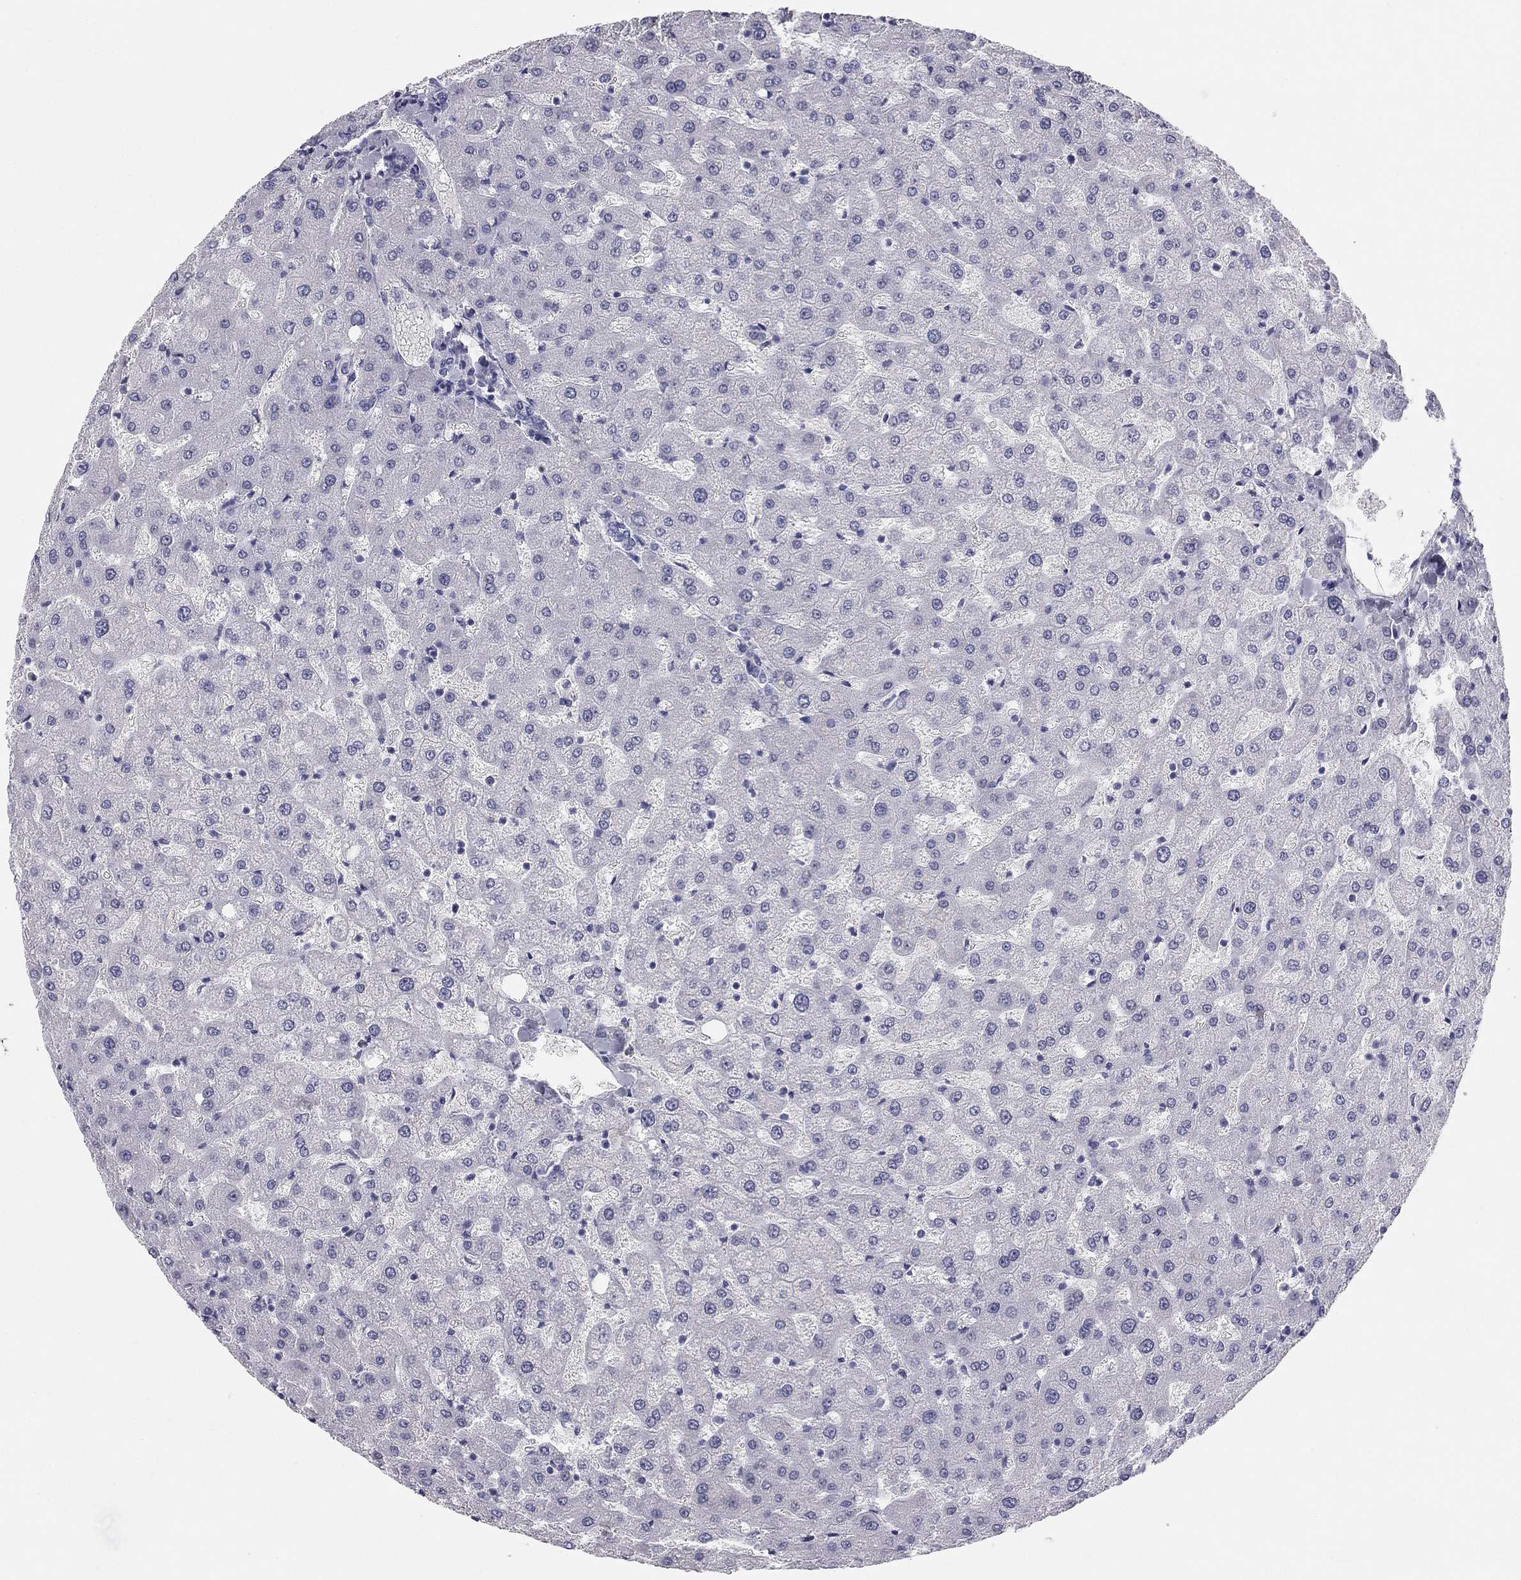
{"staining": {"intensity": "negative", "quantity": "none", "location": "none"}, "tissue": "liver", "cell_type": "Cholangiocytes", "image_type": "normal", "snomed": [{"axis": "morphology", "description": "Normal tissue, NOS"}, {"axis": "topography", "description": "Liver"}], "caption": "Protein analysis of benign liver exhibits no significant staining in cholangiocytes.", "gene": "SULT2B1", "patient": {"sex": "female", "age": 50}}